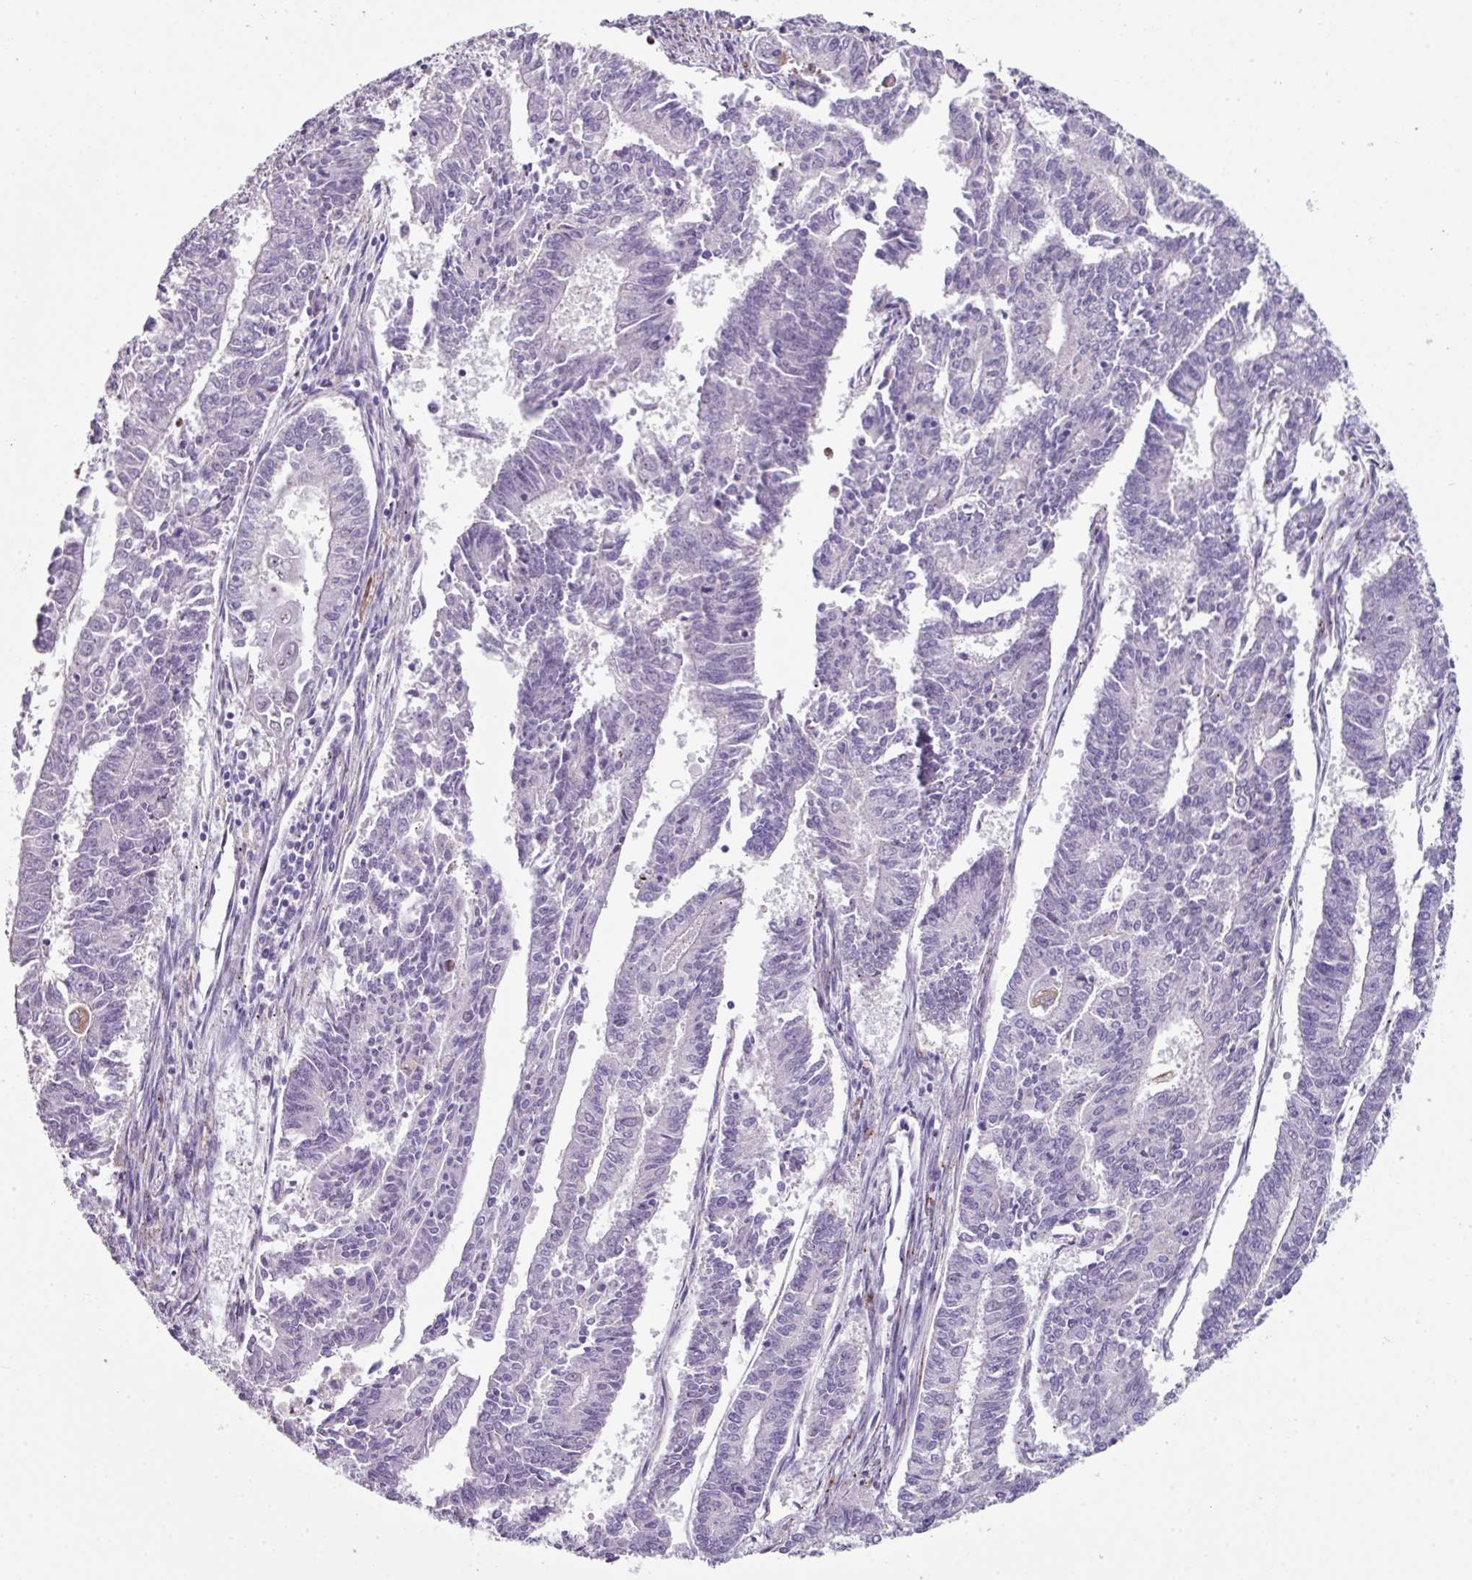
{"staining": {"intensity": "negative", "quantity": "none", "location": "none"}, "tissue": "endometrial cancer", "cell_type": "Tumor cells", "image_type": "cancer", "snomed": [{"axis": "morphology", "description": "Adenocarcinoma, NOS"}, {"axis": "topography", "description": "Endometrium"}], "caption": "Immunohistochemistry photomicrograph of endometrial adenocarcinoma stained for a protein (brown), which shows no positivity in tumor cells.", "gene": "BMS1", "patient": {"sex": "female", "age": 59}}